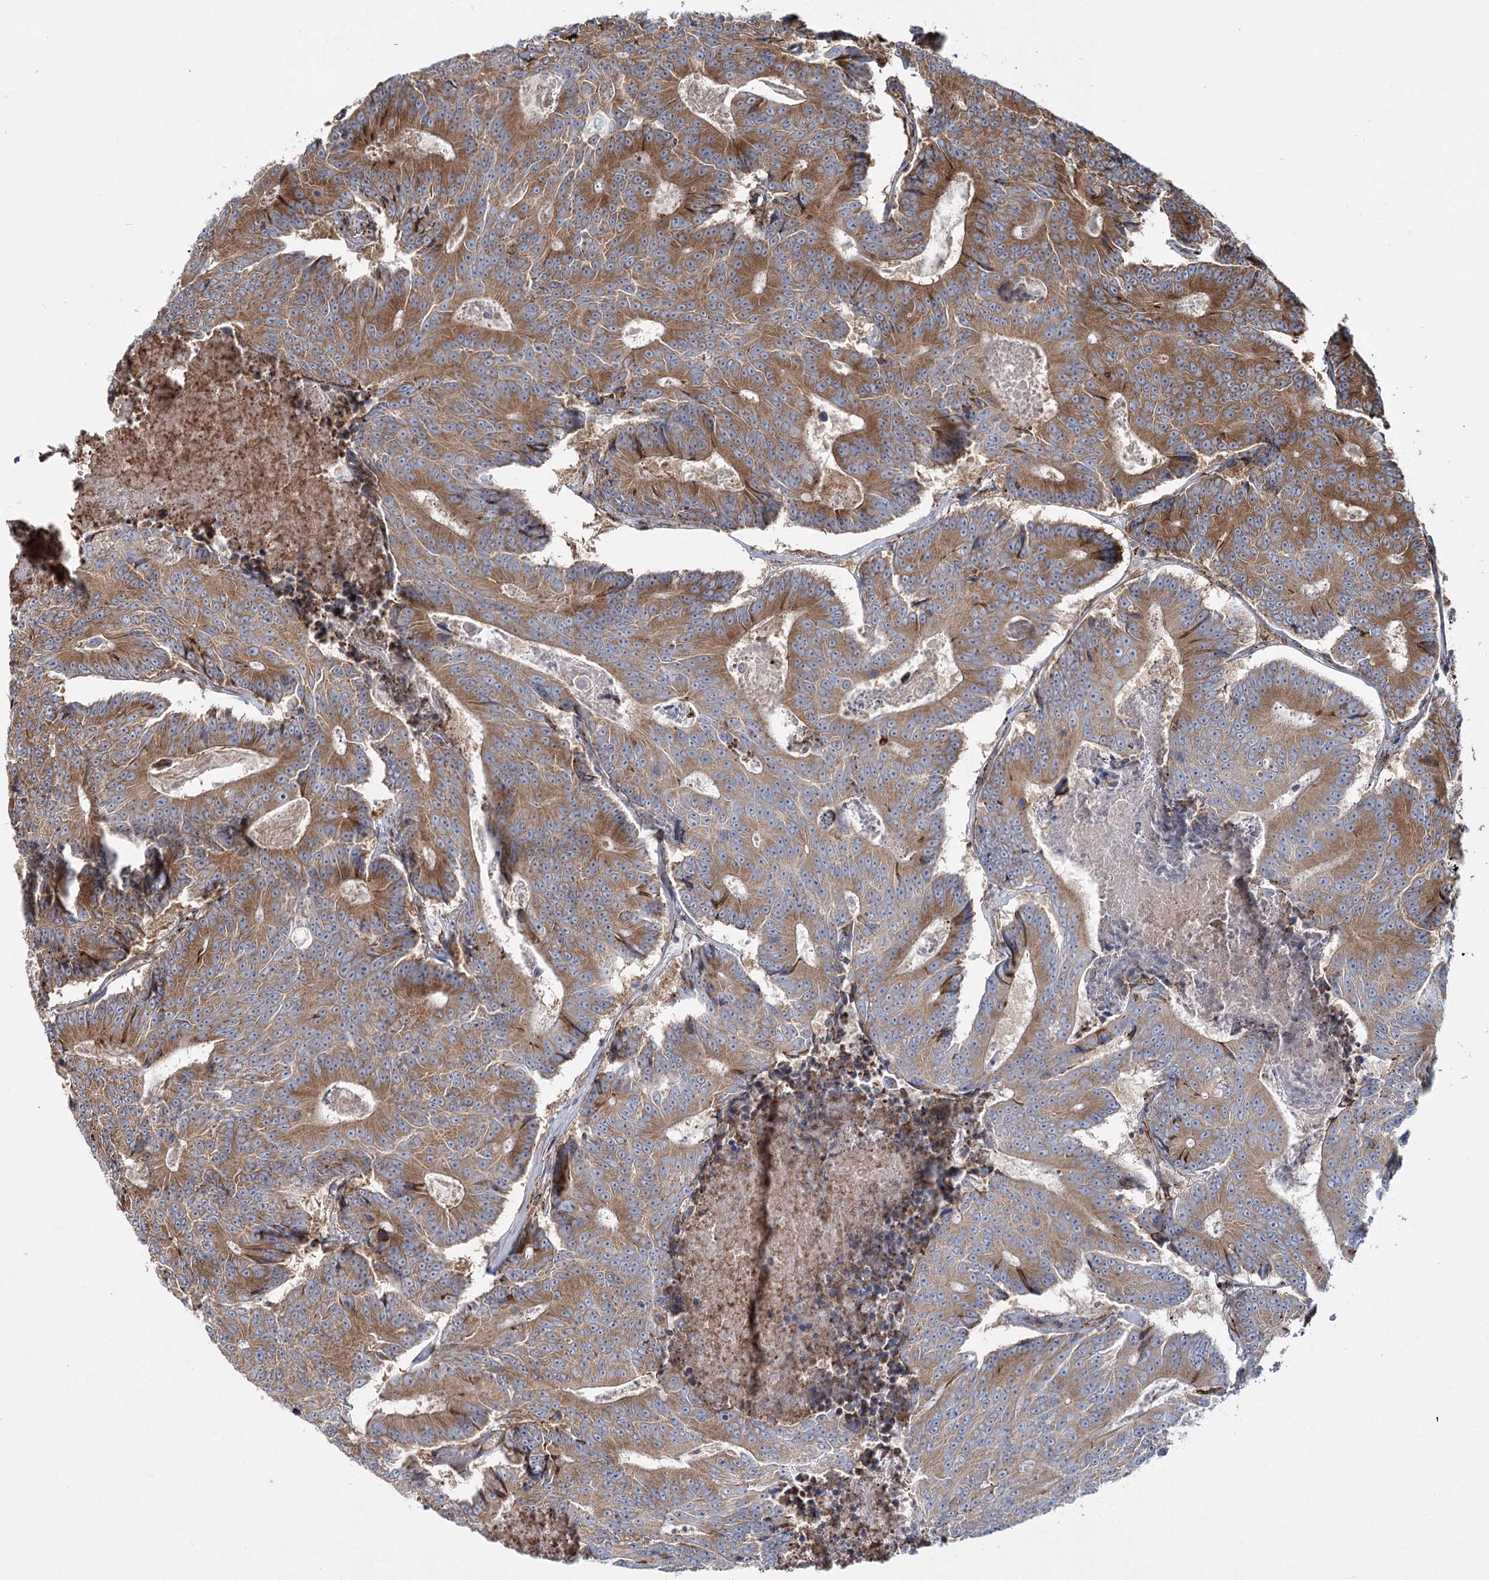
{"staining": {"intensity": "moderate", "quantity": ">75%", "location": "cytoplasmic/membranous"}, "tissue": "colorectal cancer", "cell_type": "Tumor cells", "image_type": "cancer", "snomed": [{"axis": "morphology", "description": "Adenocarcinoma, NOS"}, {"axis": "topography", "description": "Colon"}], "caption": "This histopathology image shows colorectal cancer stained with IHC to label a protein in brown. The cytoplasmic/membranous of tumor cells show moderate positivity for the protein. Nuclei are counter-stained blue.", "gene": "POGLUT1", "patient": {"sex": "male", "age": 83}}